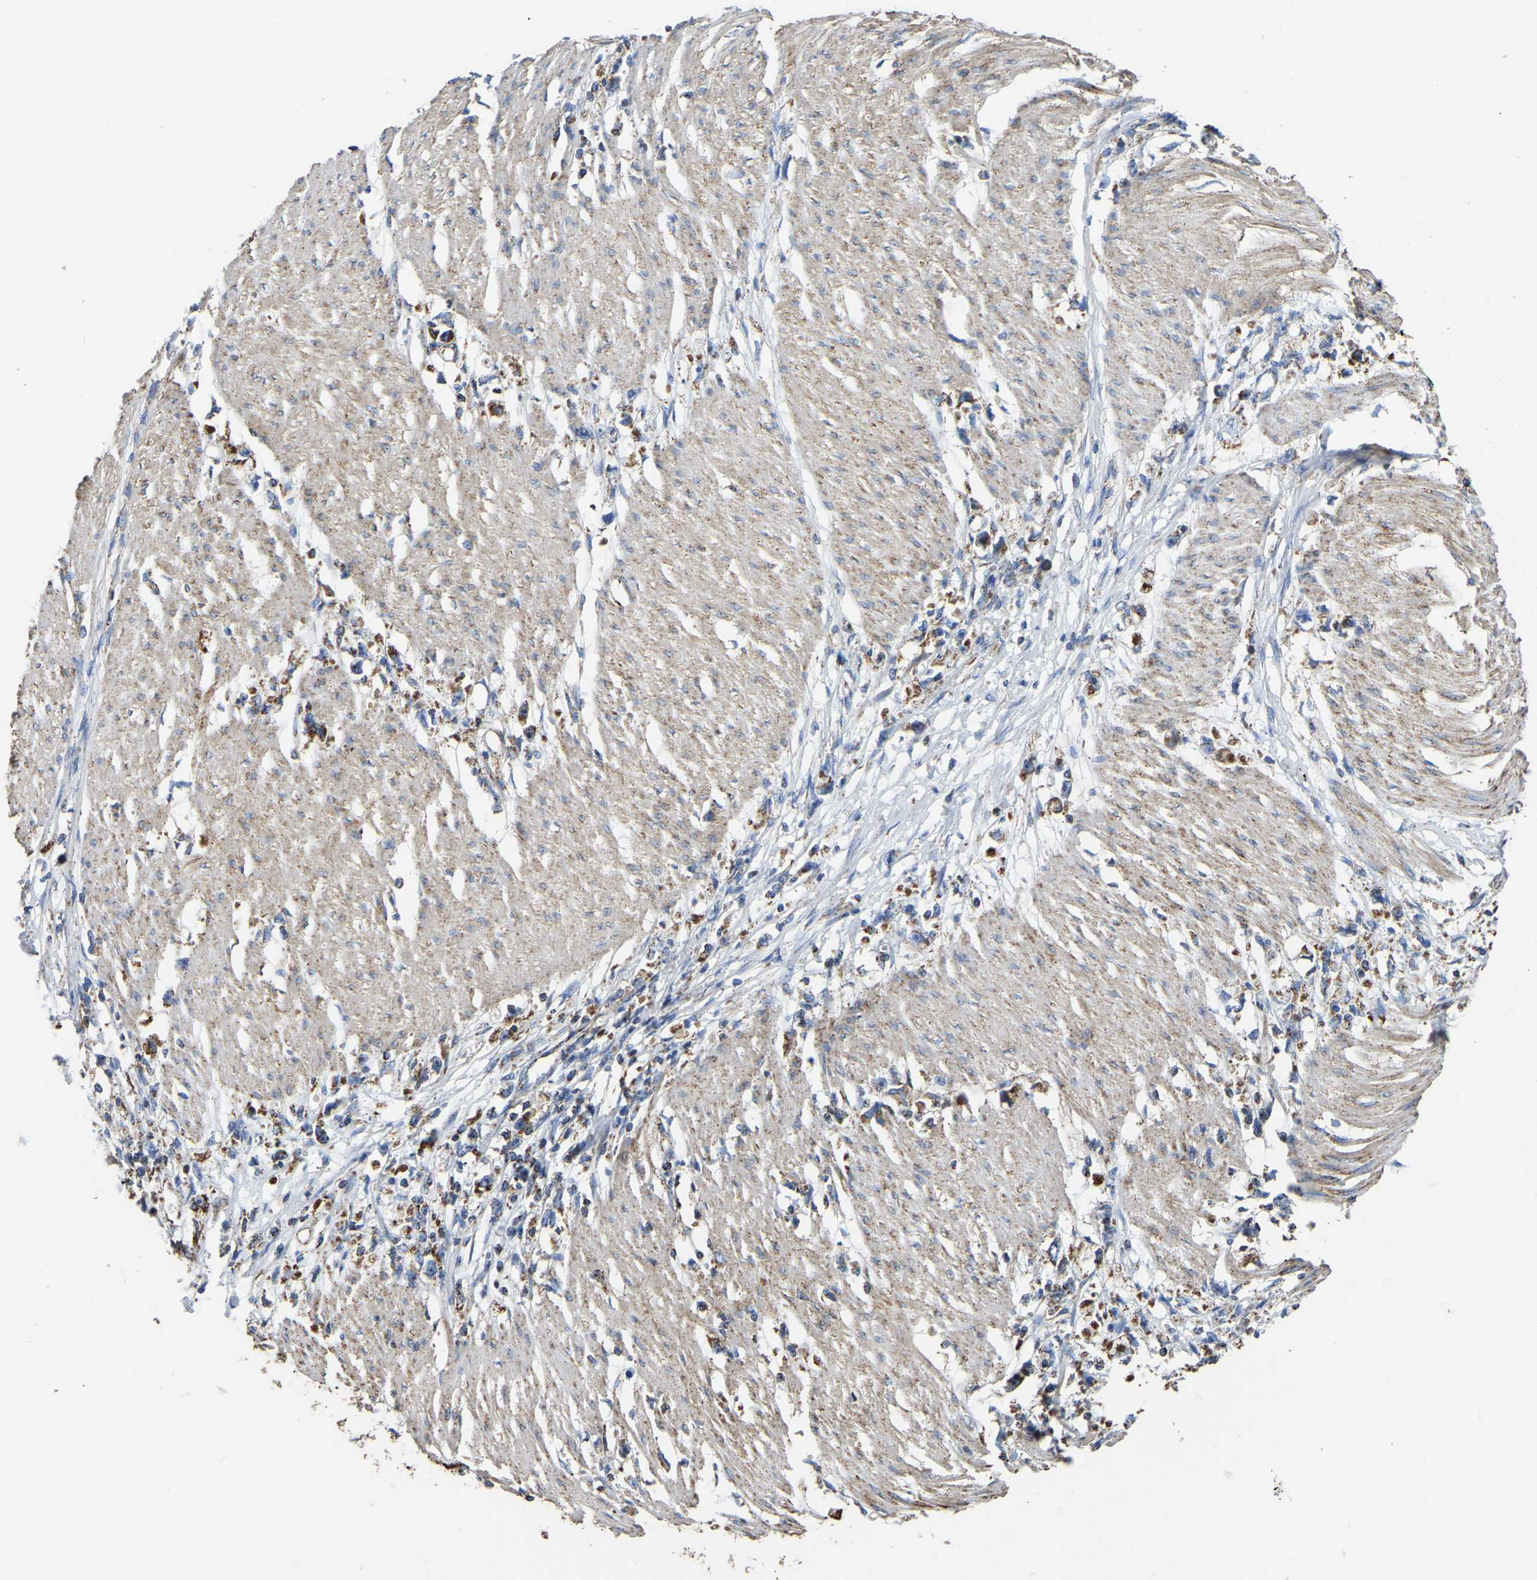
{"staining": {"intensity": "strong", "quantity": "25%-75%", "location": "cytoplasmic/membranous"}, "tissue": "stomach cancer", "cell_type": "Tumor cells", "image_type": "cancer", "snomed": [{"axis": "morphology", "description": "Adenocarcinoma, NOS"}, {"axis": "topography", "description": "Stomach"}], "caption": "This image reveals stomach cancer stained with IHC to label a protein in brown. The cytoplasmic/membranous of tumor cells show strong positivity for the protein. Nuclei are counter-stained blue.", "gene": "ETFA", "patient": {"sex": "female", "age": 59}}